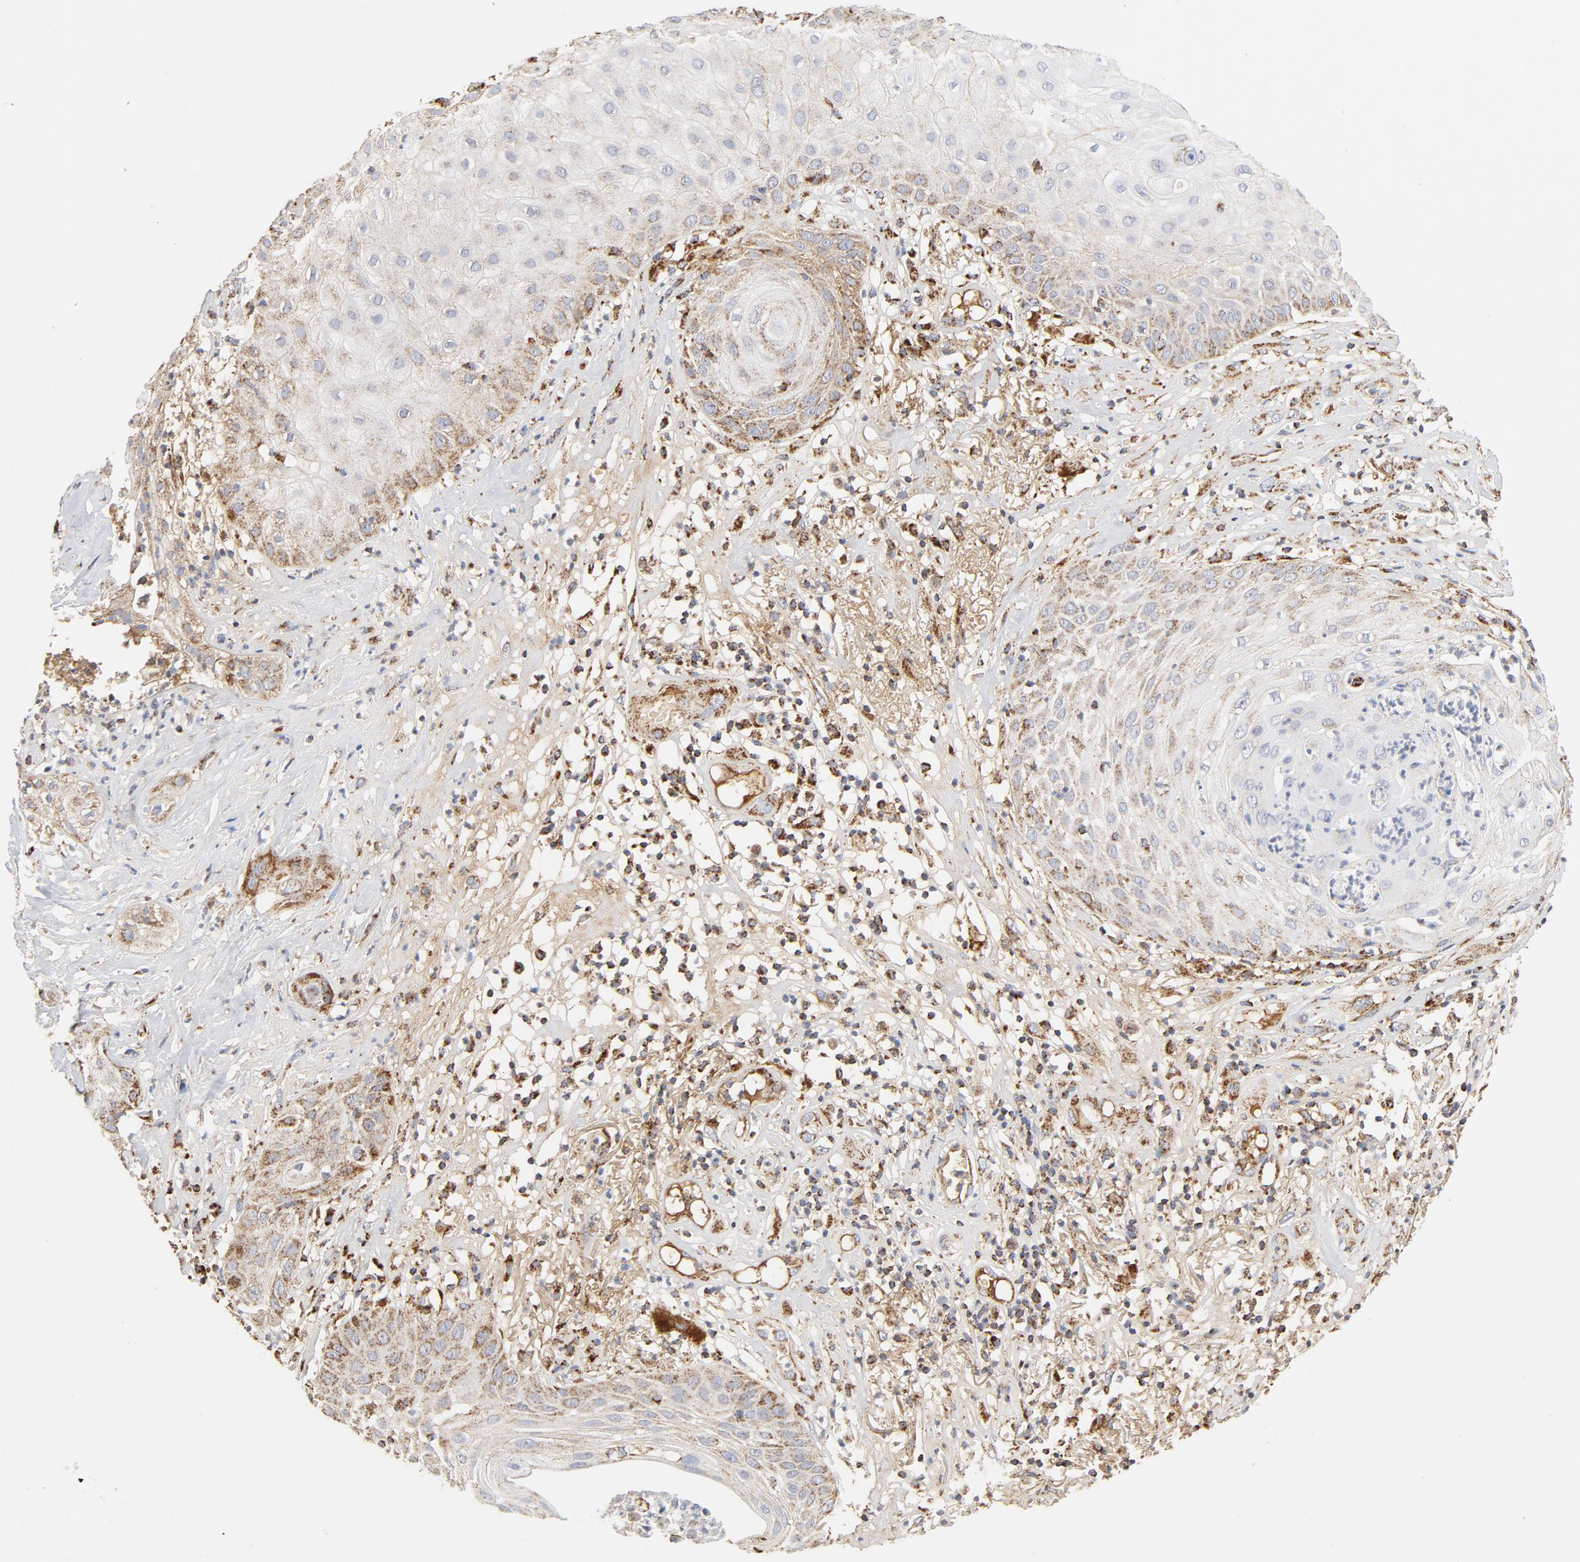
{"staining": {"intensity": "moderate", "quantity": "25%-75%", "location": "cytoplasmic/membranous"}, "tissue": "skin cancer", "cell_type": "Tumor cells", "image_type": "cancer", "snomed": [{"axis": "morphology", "description": "Squamous cell carcinoma, NOS"}, {"axis": "topography", "description": "Skin"}], "caption": "Squamous cell carcinoma (skin) stained for a protein (brown) displays moderate cytoplasmic/membranous positive staining in approximately 25%-75% of tumor cells.", "gene": "PCNX4", "patient": {"sex": "male", "age": 65}}